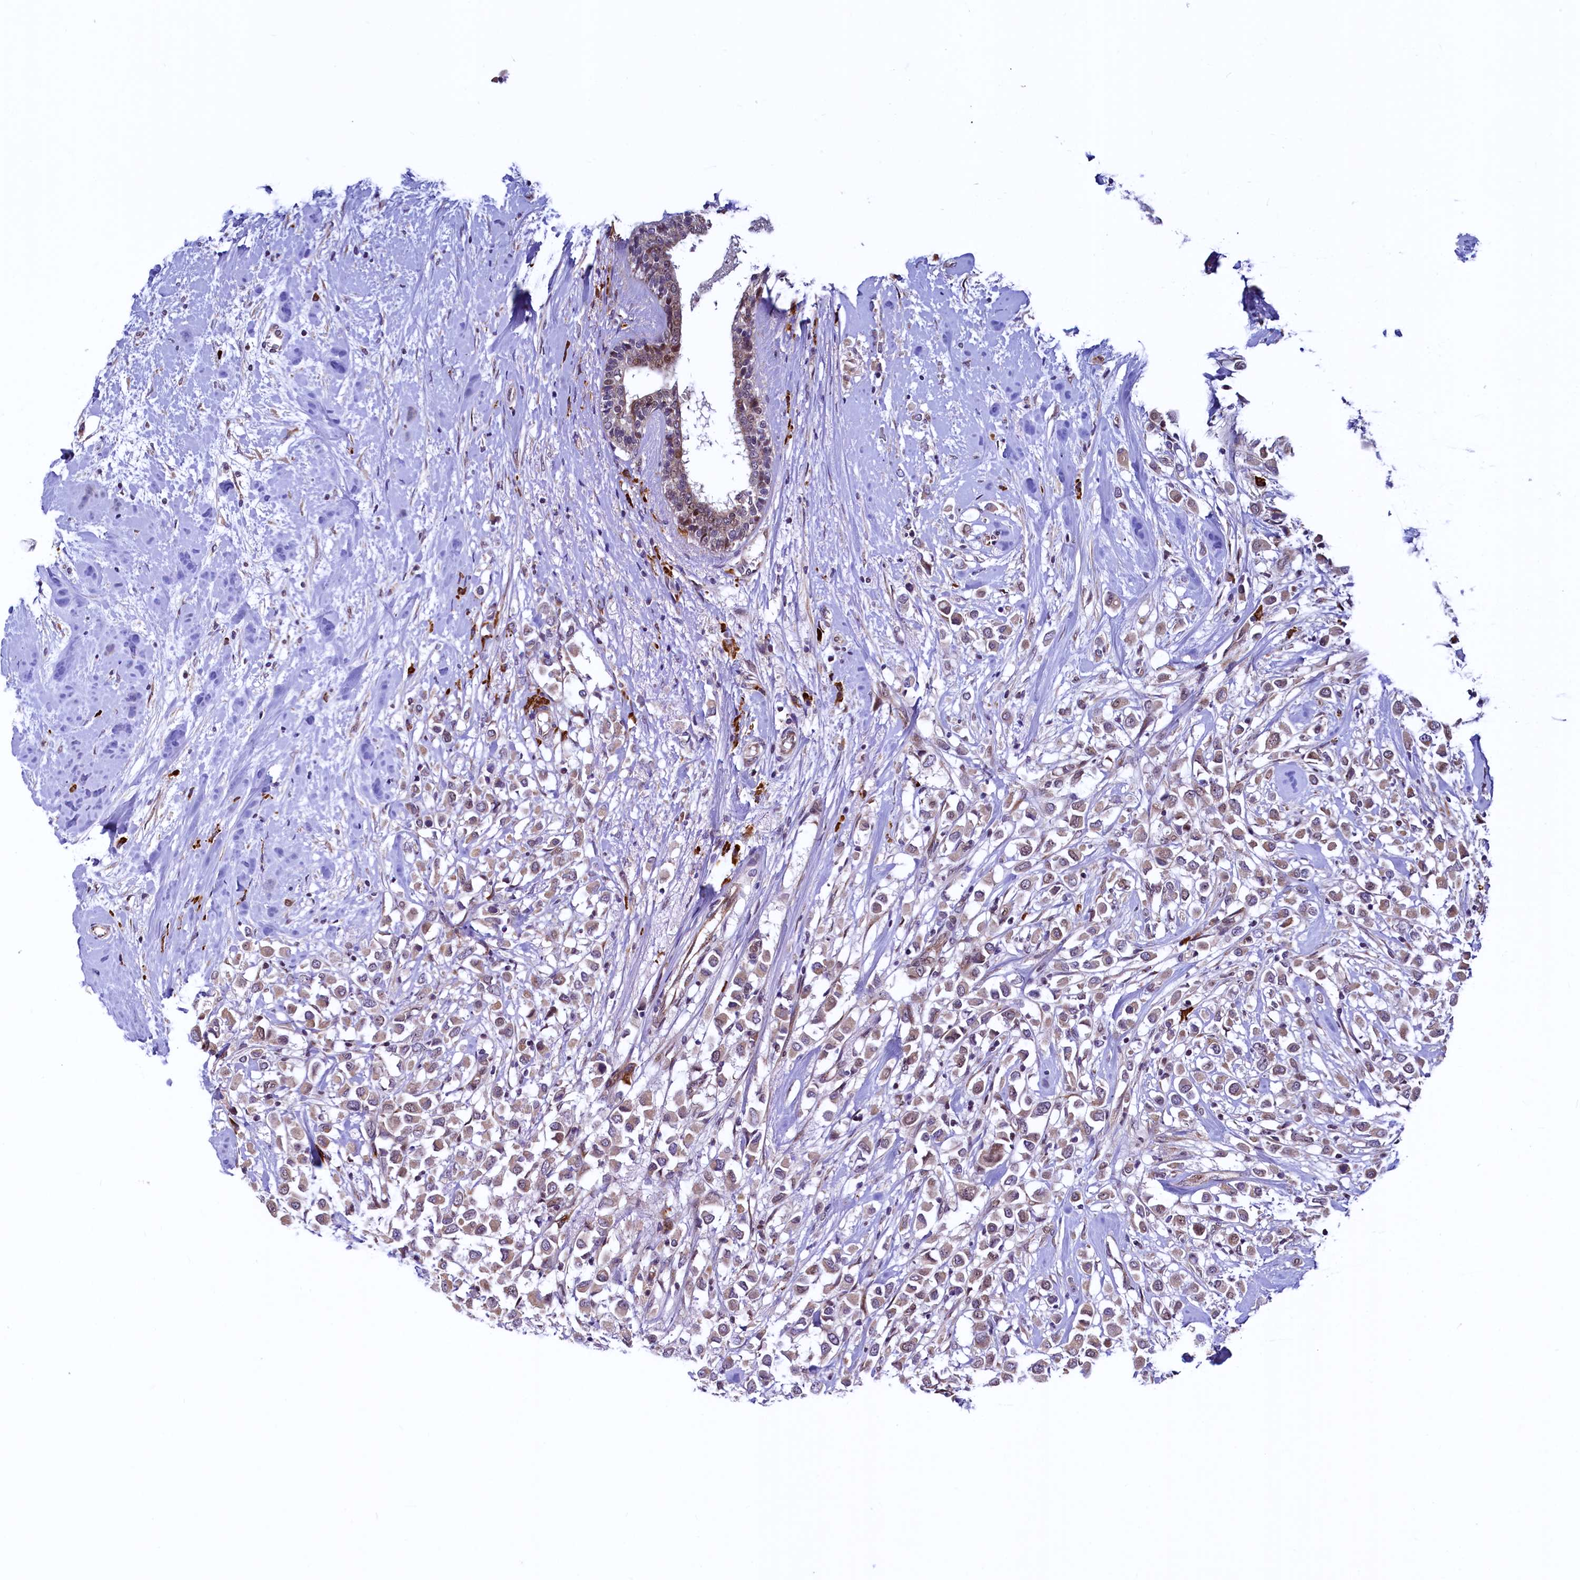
{"staining": {"intensity": "moderate", "quantity": ">75%", "location": "cytoplasmic/membranous"}, "tissue": "breast cancer", "cell_type": "Tumor cells", "image_type": "cancer", "snomed": [{"axis": "morphology", "description": "Duct carcinoma"}, {"axis": "topography", "description": "Breast"}], "caption": "Immunohistochemistry (IHC) image of human intraductal carcinoma (breast) stained for a protein (brown), which displays medium levels of moderate cytoplasmic/membranous staining in approximately >75% of tumor cells.", "gene": "RBFA", "patient": {"sex": "female", "age": 87}}